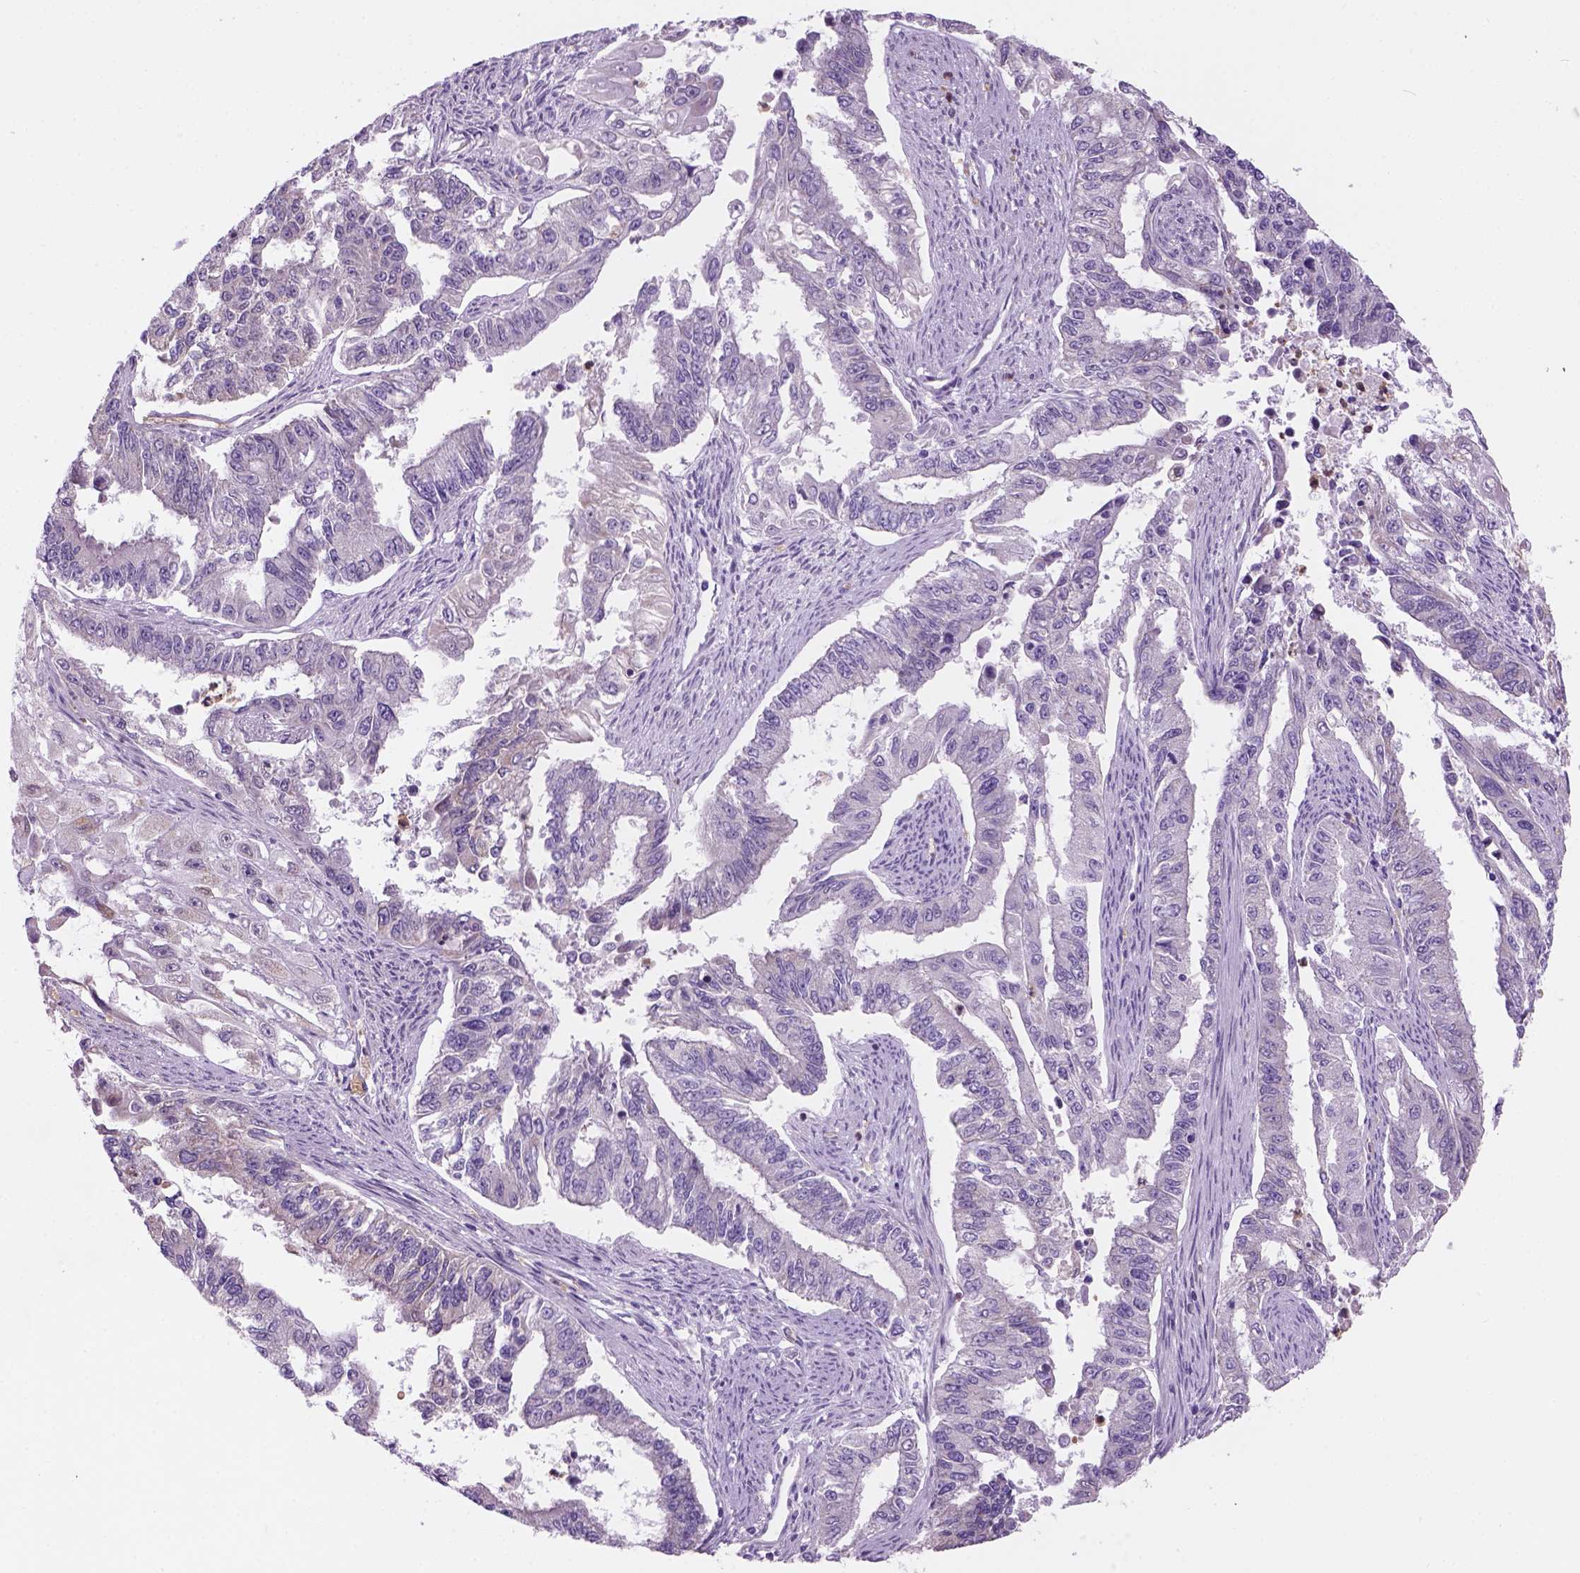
{"staining": {"intensity": "negative", "quantity": "none", "location": "none"}, "tissue": "endometrial cancer", "cell_type": "Tumor cells", "image_type": "cancer", "snomed": [{"axis": "morphology", "description": "Adenocarcinoma, NOS"}, {"axis": "topography", "description": "Uterus"}], "caption": "Immunohistochemistry (IHC) image of neoplastic tissue: endometrial cancer stained with DAB (3,3'-diaminobenzidine) exhibits no significant protein positivity in tumor cells.", "gene": "CD84", "patient": {"sex": "female", "age": 59}}